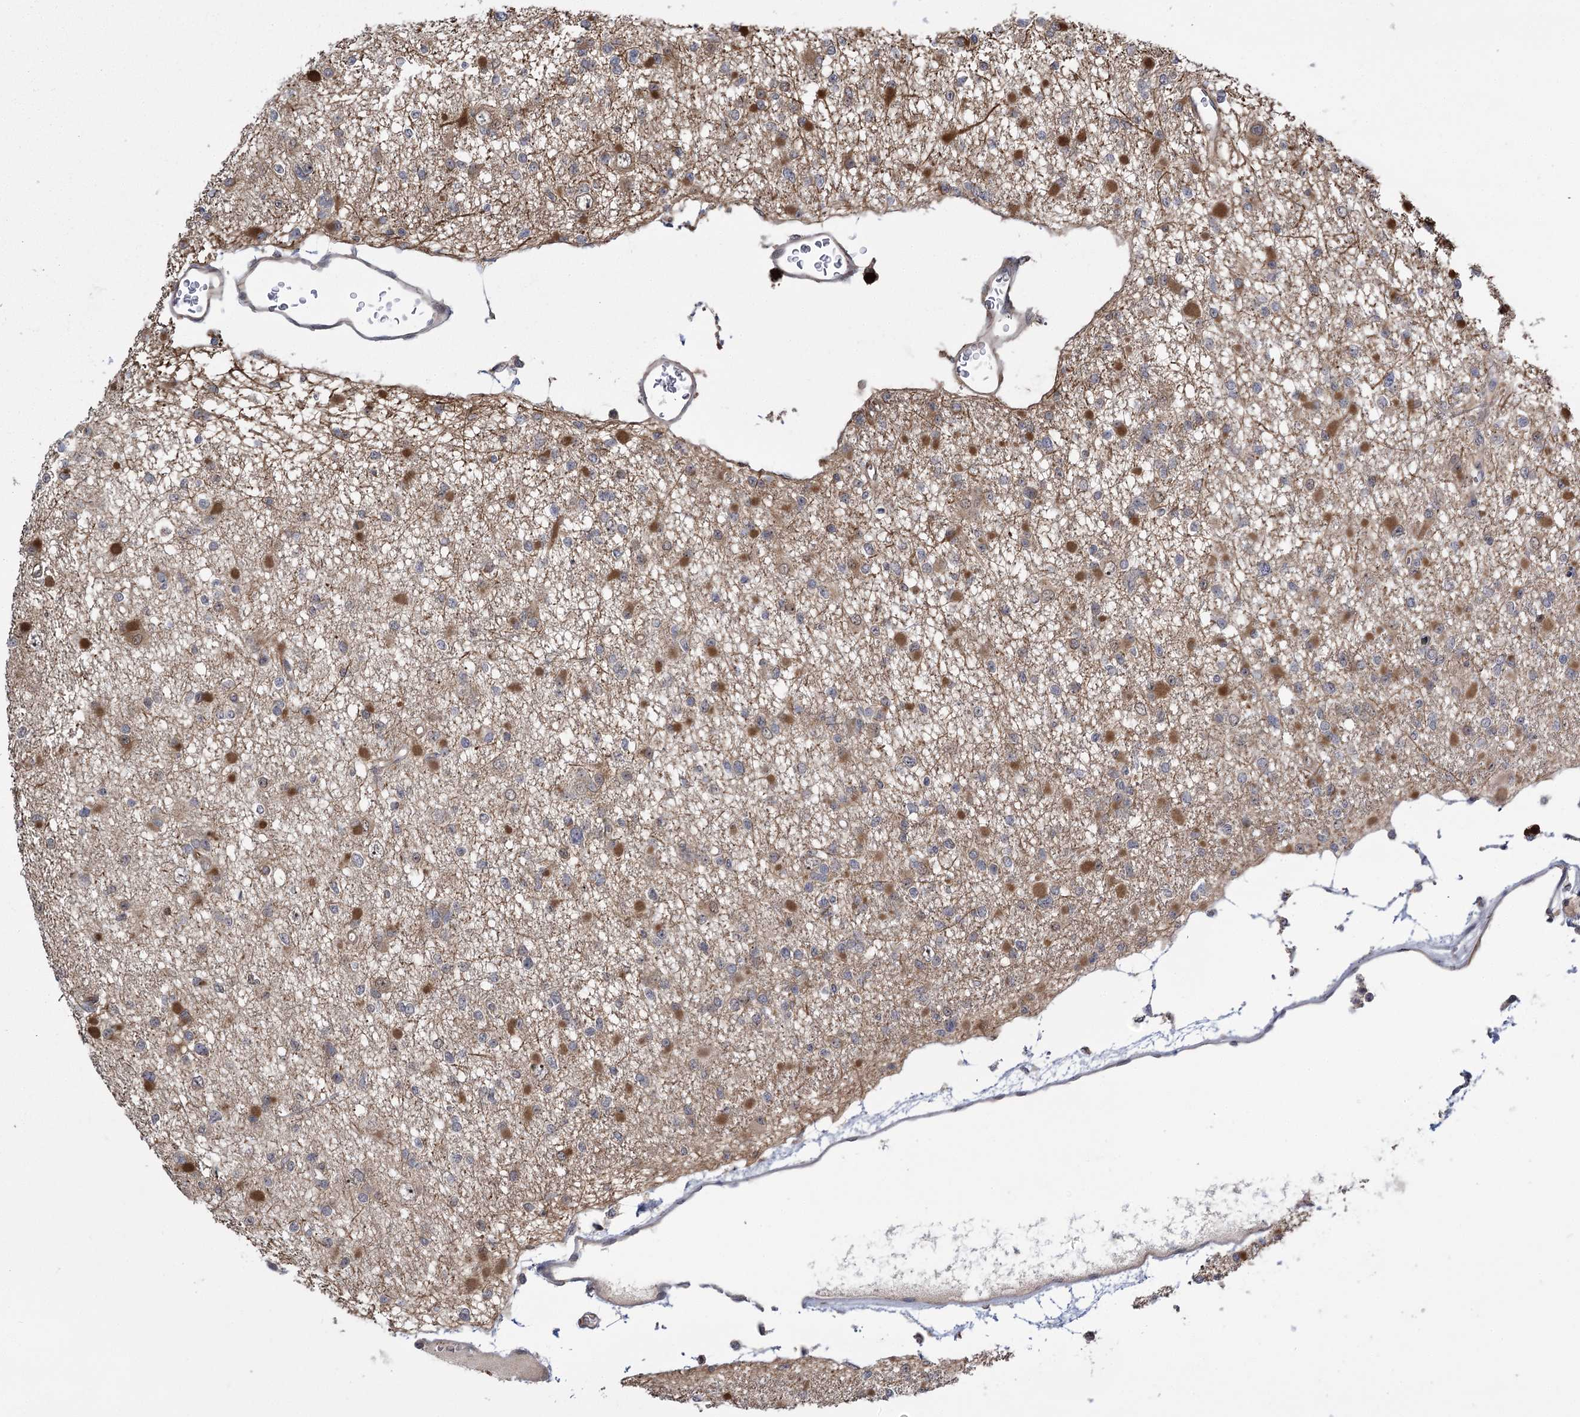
{"staining": {"intensity": "negative", "quantity": "none", "location": "none"}, "tissue": "glioma", "cell_type": "Tumor cells", "image_type": "cancer", "snomed": [{"axis": "morphology", "description": "Glioma, malignant, Low grade"}, {"axis": "topography", "description": "Brain"}], "caption": "Glioma was stained to show a protein in brown. There is no significant expression in tumor cells.", "gene": "SERGEF", "patient": {"sex": "female", "age": 22}}